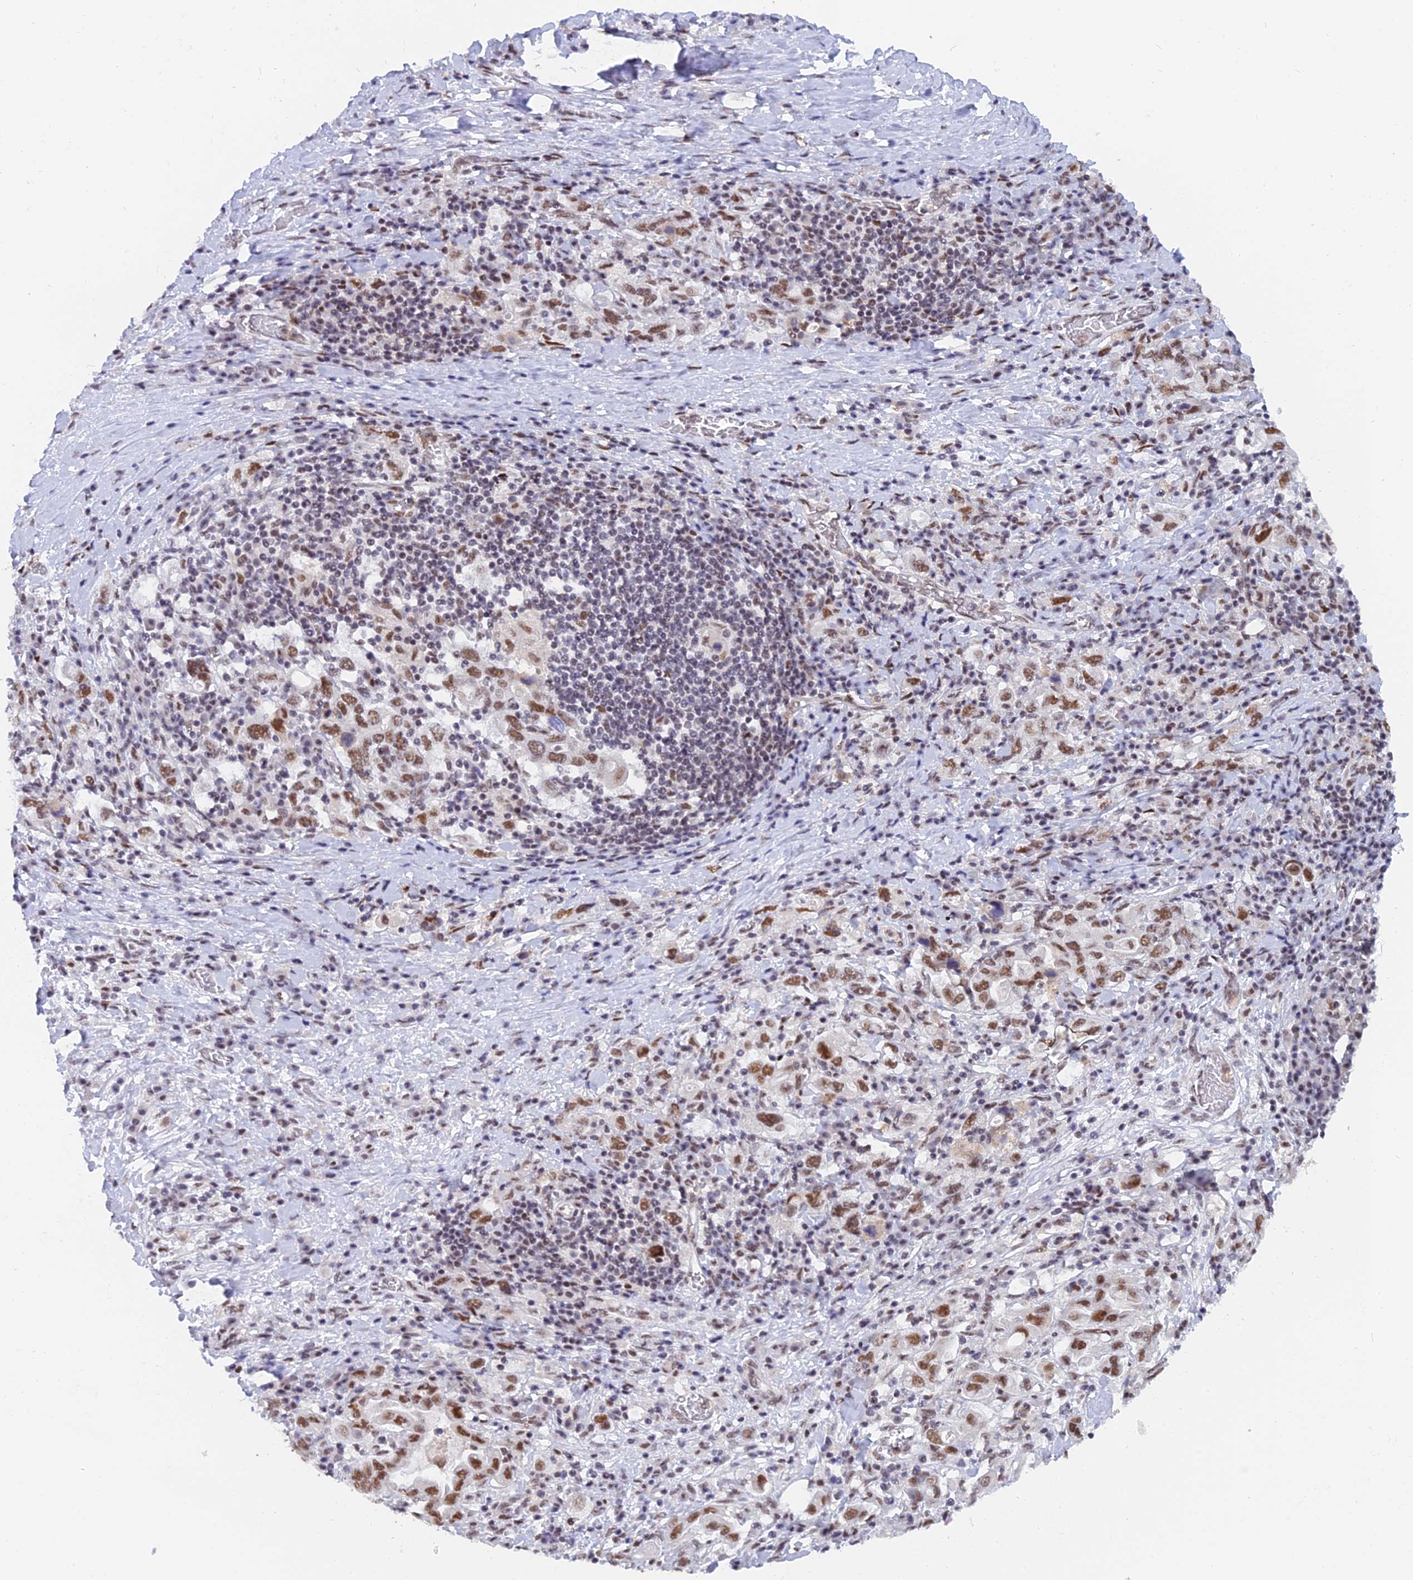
{"staining": {"intensity": "moderate", "quantity": ">75%", "location": "nuclear"}, "tissue": "stomach cancer", "cell_type": "Tumor cells", "image_type": "cancer", "snomed": [{"axis": "morphology", "description": "Adenocarcinoma, NOS"}, {"axis": "topography", "description": "Stomach, upper"}, {"axis": "topography", "description": "Stomach"}], "caption": "Adenocarcinoma (stomach) stained for a protein (brown) exhibits moderate nuclear positive positivity in about >75% of tumor cells.", "gene": "DPY30", "patient": {"sex": "male", "age": 62}}